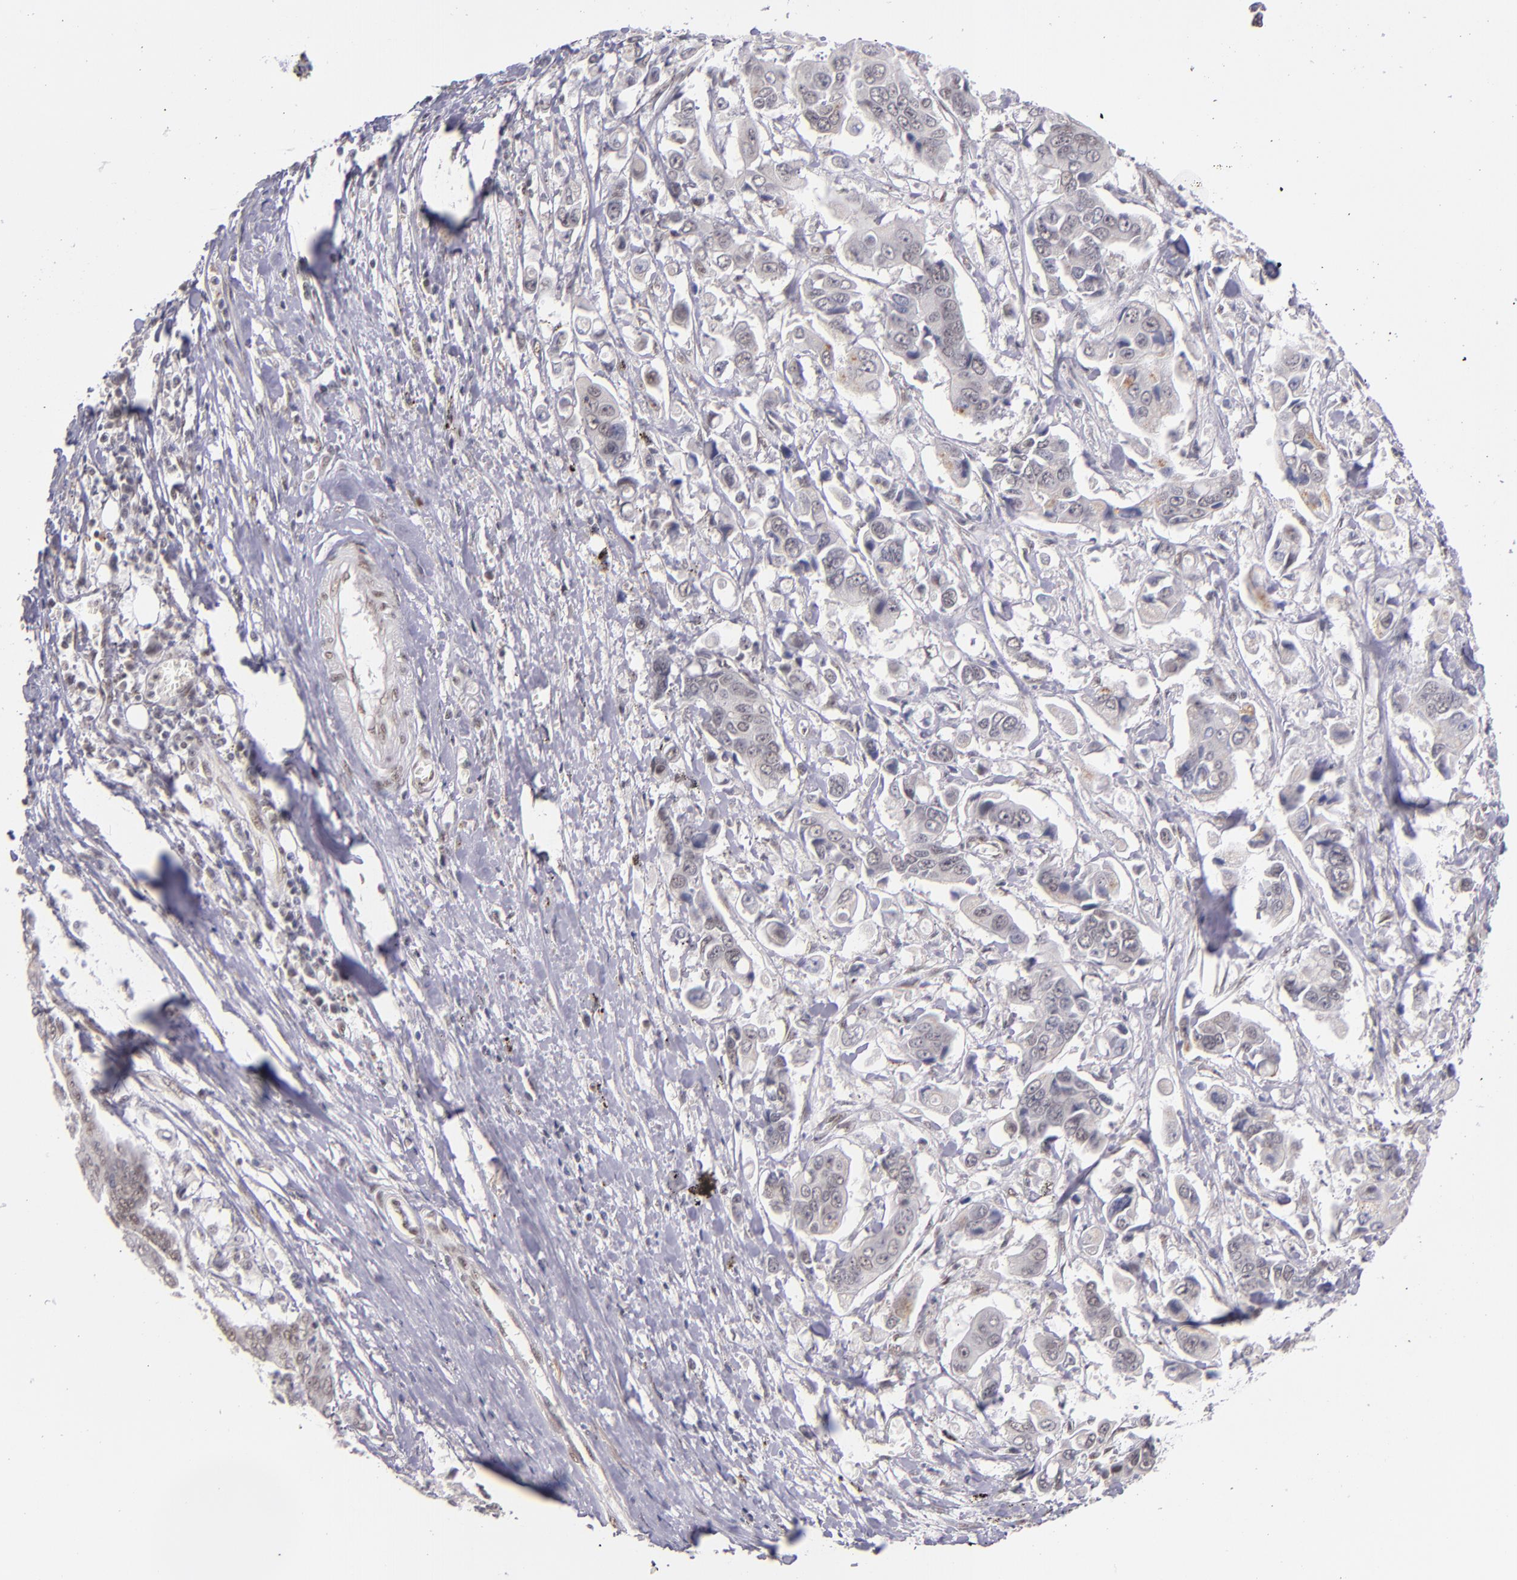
{"staining": {"intensity": "weak", "quantity": "<25%", "location": "nuclear"}, "tissue": "stomach cancer", "cell_type": "Tumor cells", "image_type": "cancer", "snomed": [{"axis": "morphology", "description": "Adenocarcinoma, NOS"}, {"axis": "topography", "description": "Stomach, upper"}], "caption": "Immunohistochemistry image of neoplastic tissue: human stomach adenocarcinoma stained with DAB (3,3'-diaminobenzidine) reveals no significant protein positivity in tumor cells.", "gene": "ZNF148", "patient": {"sex": "male", "age": 80}}